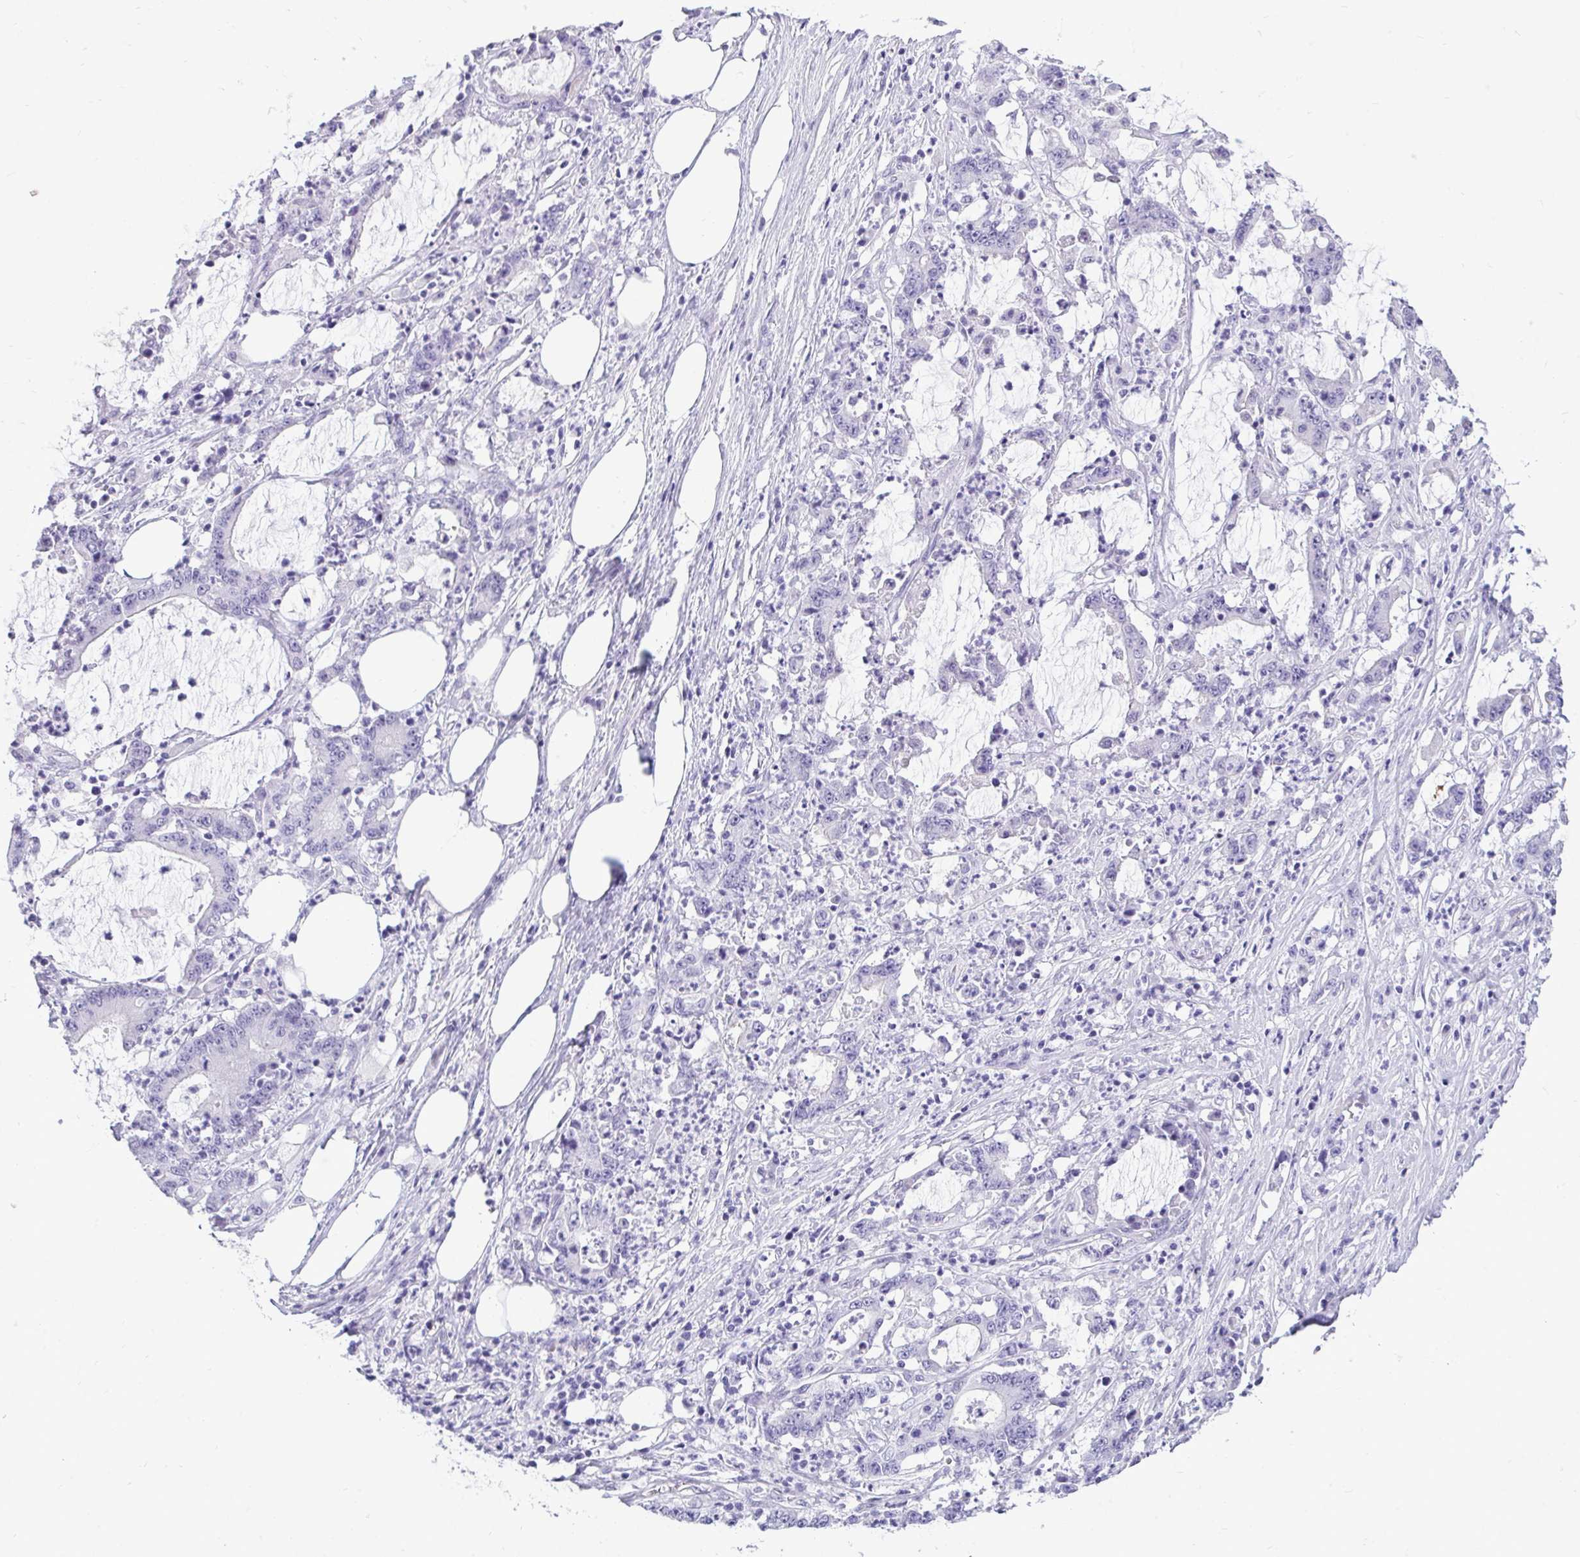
{"staining": {"intensity": "negative", "quantity": "none", "location": "none"}, "tissue": "stomach cancer", "cell_type": "Tumor cells", "image_type": "cancer", "snomed": [{"axis": "morphology", "description": "Adenocarcinoma, NOS"}, {"axis": "topography", "description": "Stomach, upper"}], "caption": "This is an immunohistochemistry image of human adenocarcinoma (stomach). There is no positivity in tumor cells.", "gene": "PRM2", "patient": {"sex": "male", "age": 68}}